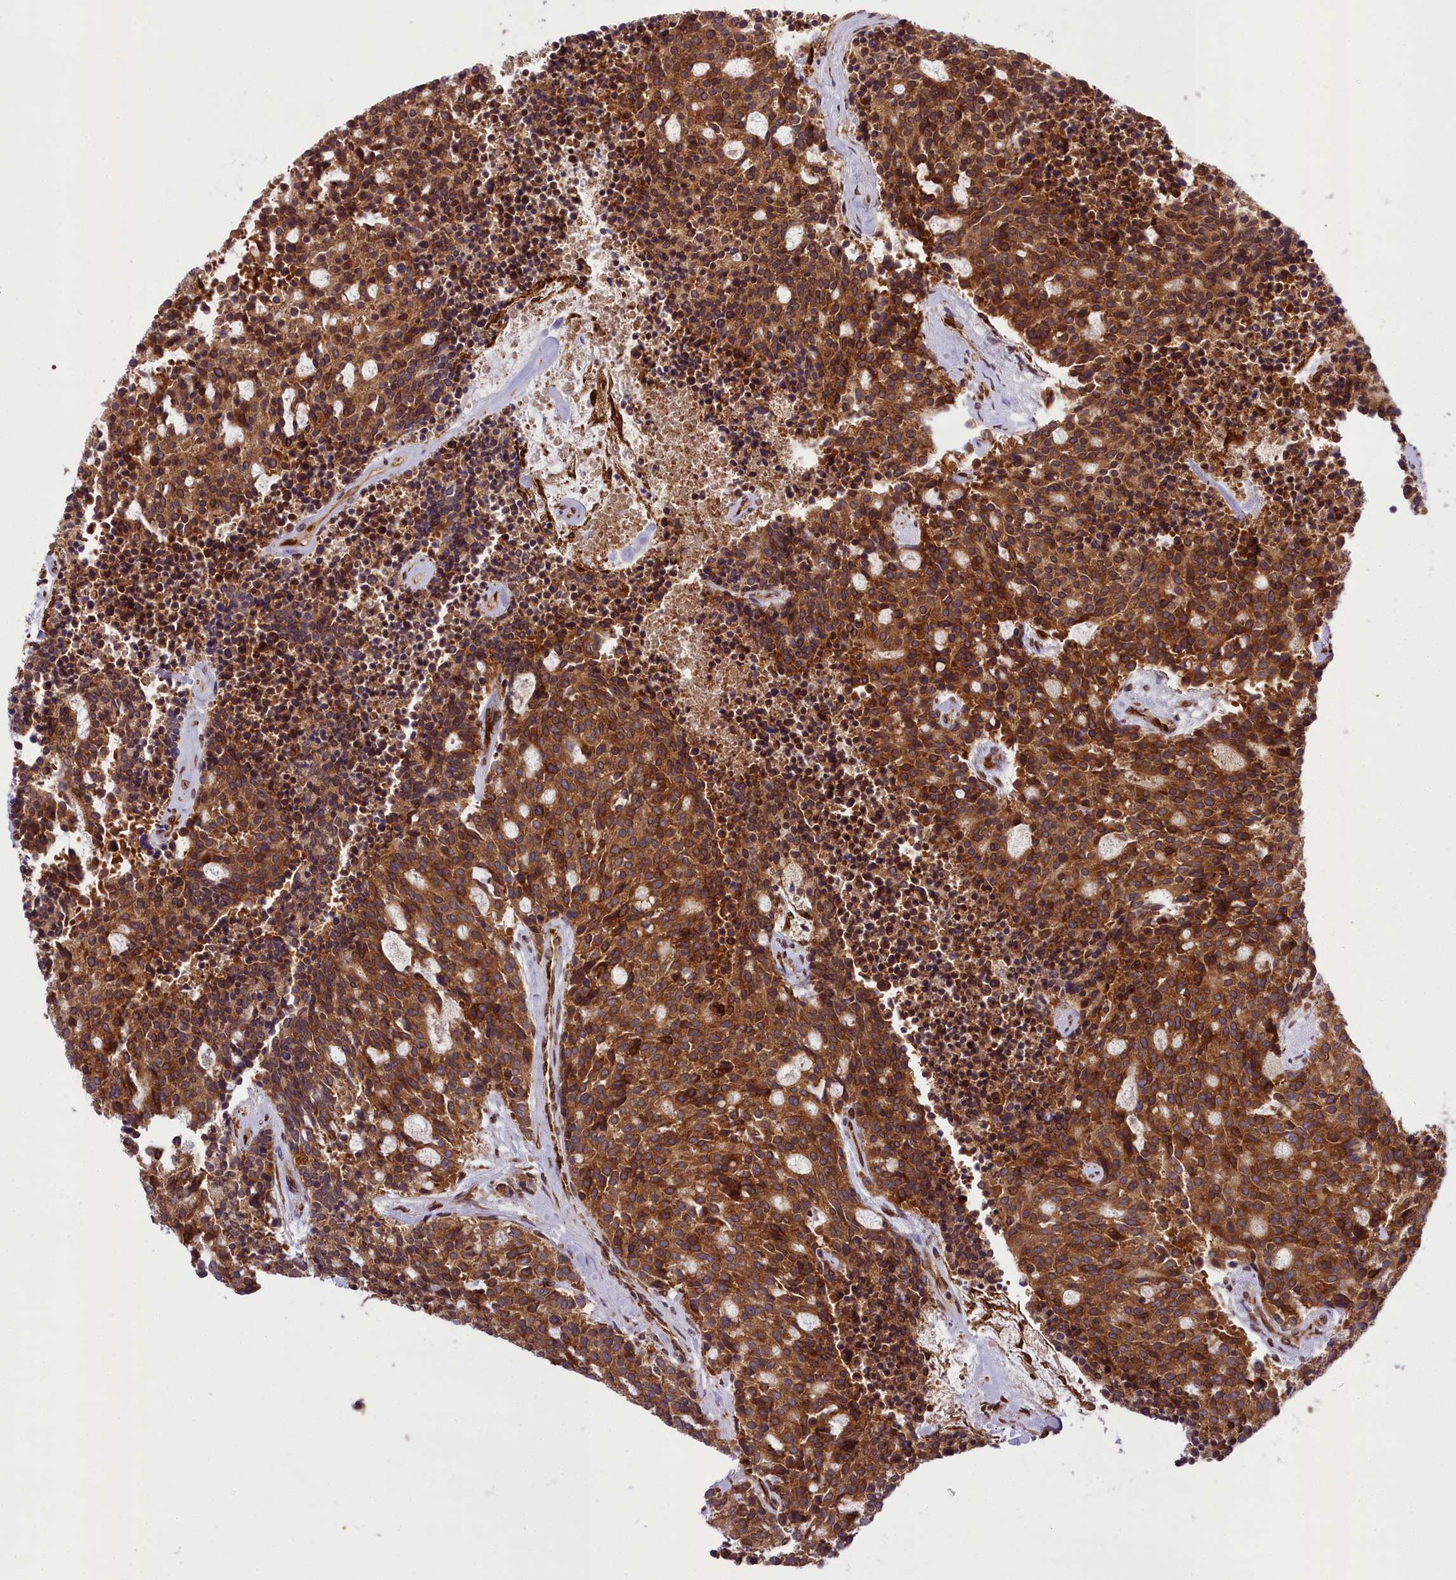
{"staining": {"intensity": "strong", "quantity": ">75%", "location": "cytoplasmic/membranous"}, "tissue": "carcinoid", "cell_type": "Tumor cells", "image_type": "cancer", "snomed": [{"axis": "morphology", "description": "Carcinoid, malignant, NOS"}, {"axis": "topography", "description": "Pancreas"}], "caption": "A histopathology image of human carcinoid (malignant) stained for a protein reveals strong cytoplasmic/membranous brown staining in tumor cells.", "gene": "DHCR7", "patient": {"sex": "female", "age": 54}}